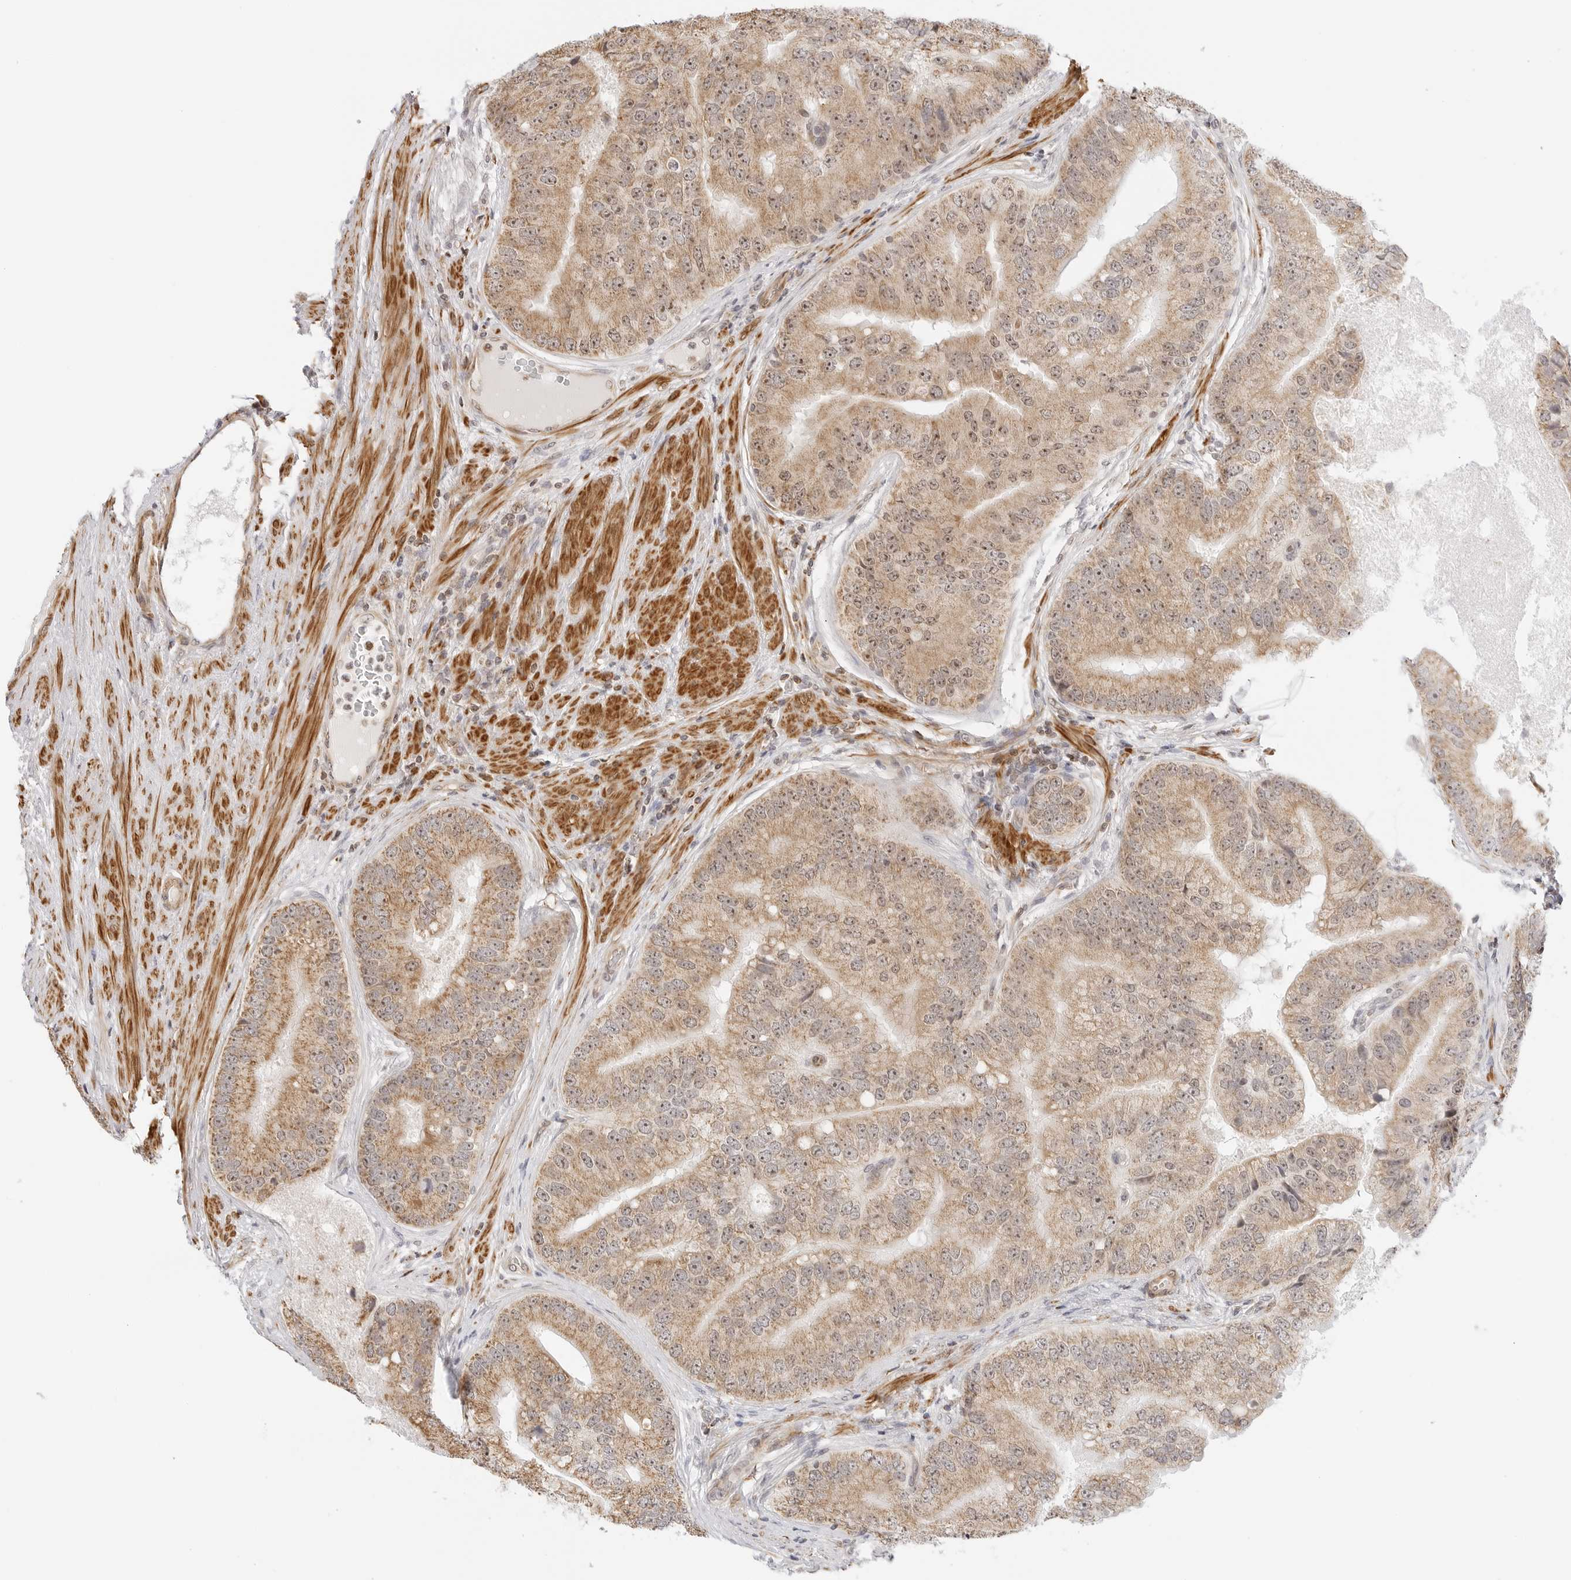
{"staining": {"intensity": "weak", "quantity": ">75%", "location": "cytoplasmic/membranous,nuclear"}, "tissue": "prostate cancer", "cell_type": "Tumor cells", "image_type": "cancer", "snomed": [{"axis": "morphology", "description": "Adenocarcinoma, High grade"}, {"axis": "topography", "description": "Prostate"}], "caption": "Protein staining of prostate cancer tissue exhibits weak cytoplasmic/membranous and nuclear staining in about >75% of tumor cells.", "gene": "GORAB", "patient": {"sex": "male", "age": 70}}